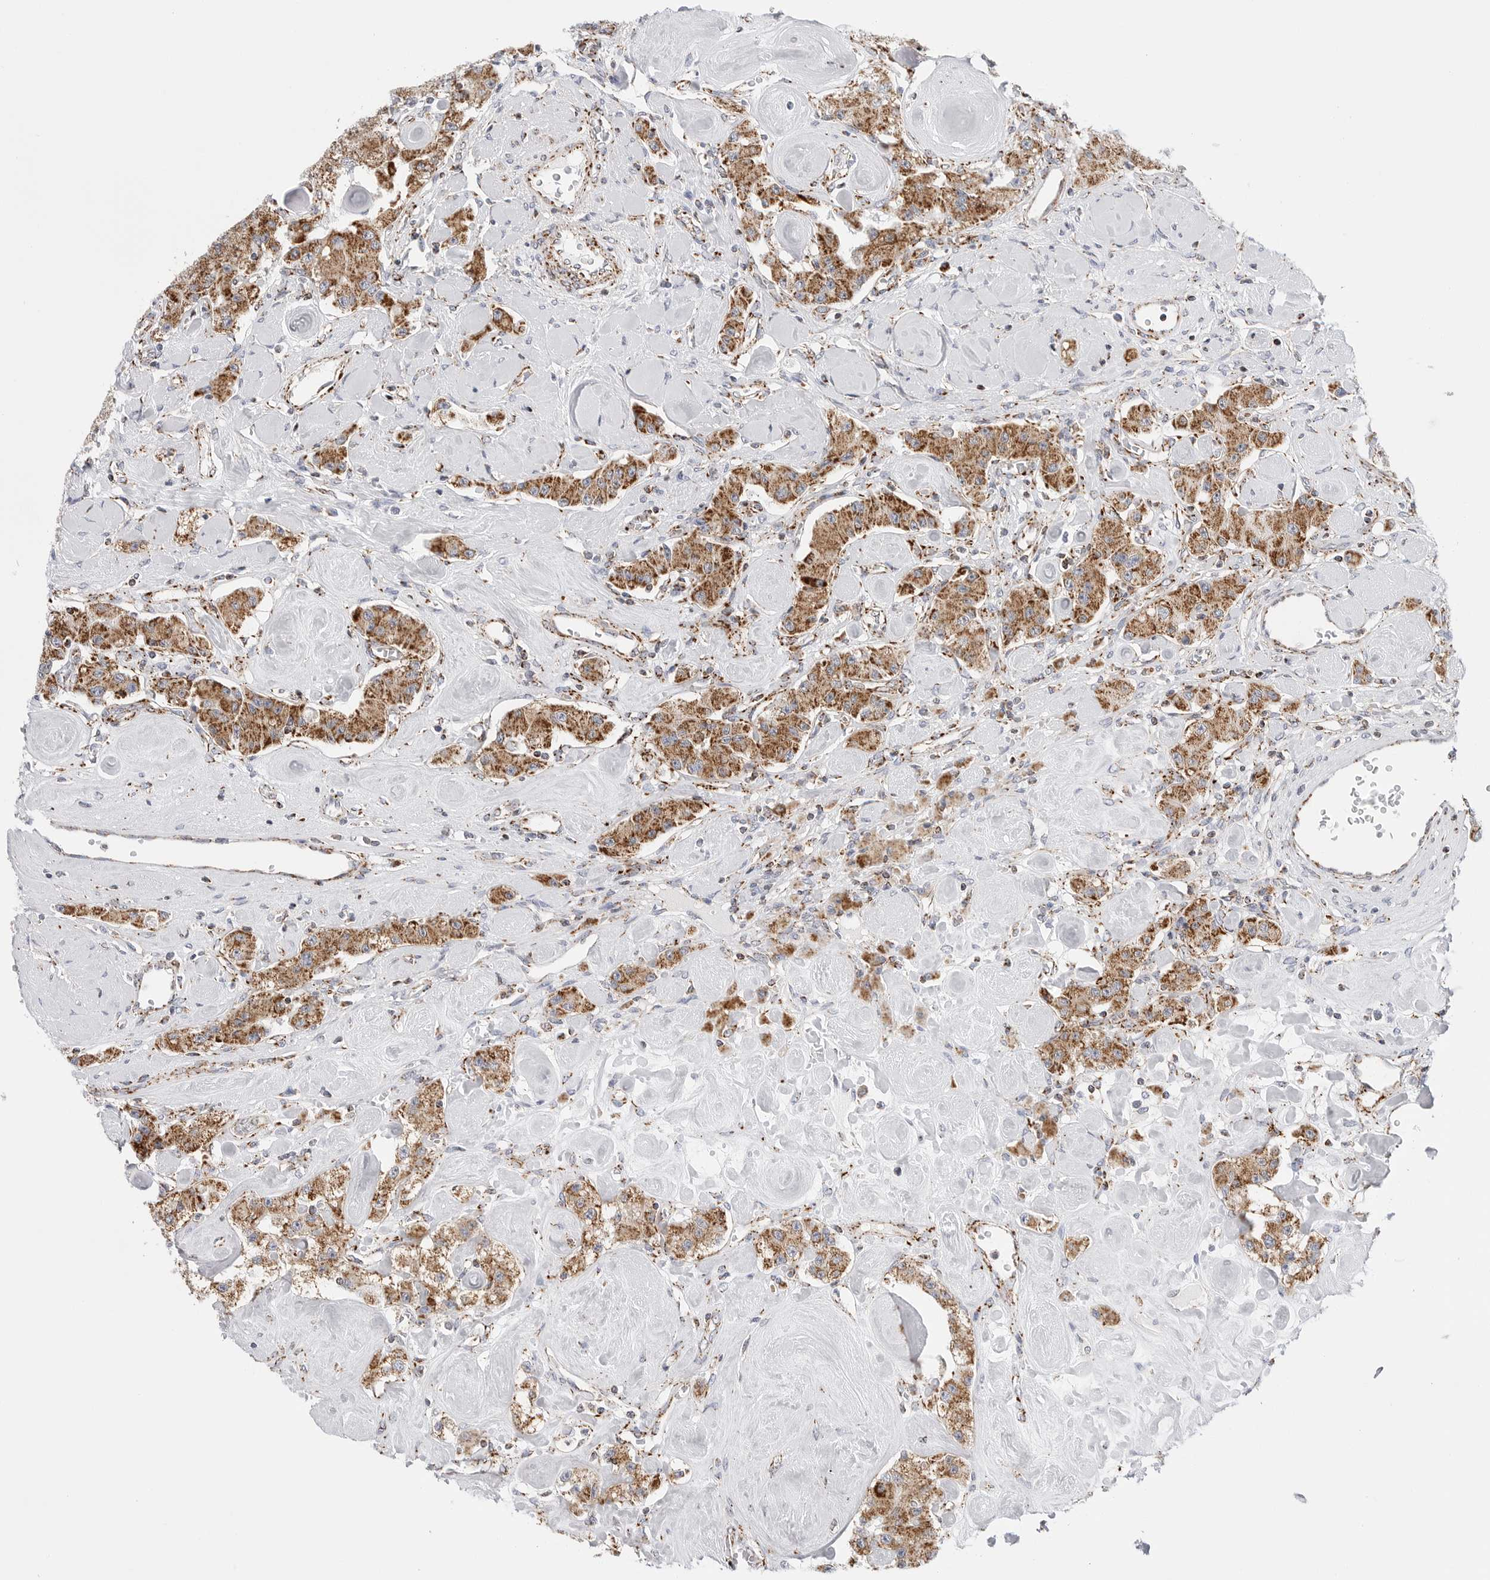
{"staining": {"intensity": "moderate", "quantity": ">75%", "location": "cytoplasmic/membranous"}, "tissue": "carcinoid", "cell_type": "Tumor cells", "image_type": "cancer", "snomed": [{"axis": "morphology", "description": "Carcinoid, malignant, NOS"}, {"axis": "topography", "description": "Pancreas"}], "caption": "An immunohistochemistry photomicrograph of neoplastic tissue is shown. Protein staining in brown shows moderate cytoplasmic/membranous positivity in carcinoid (malignant) within tumor cells.", "gene": "ATP5IF1", "patient": {"sex": "male", "age": 41}}